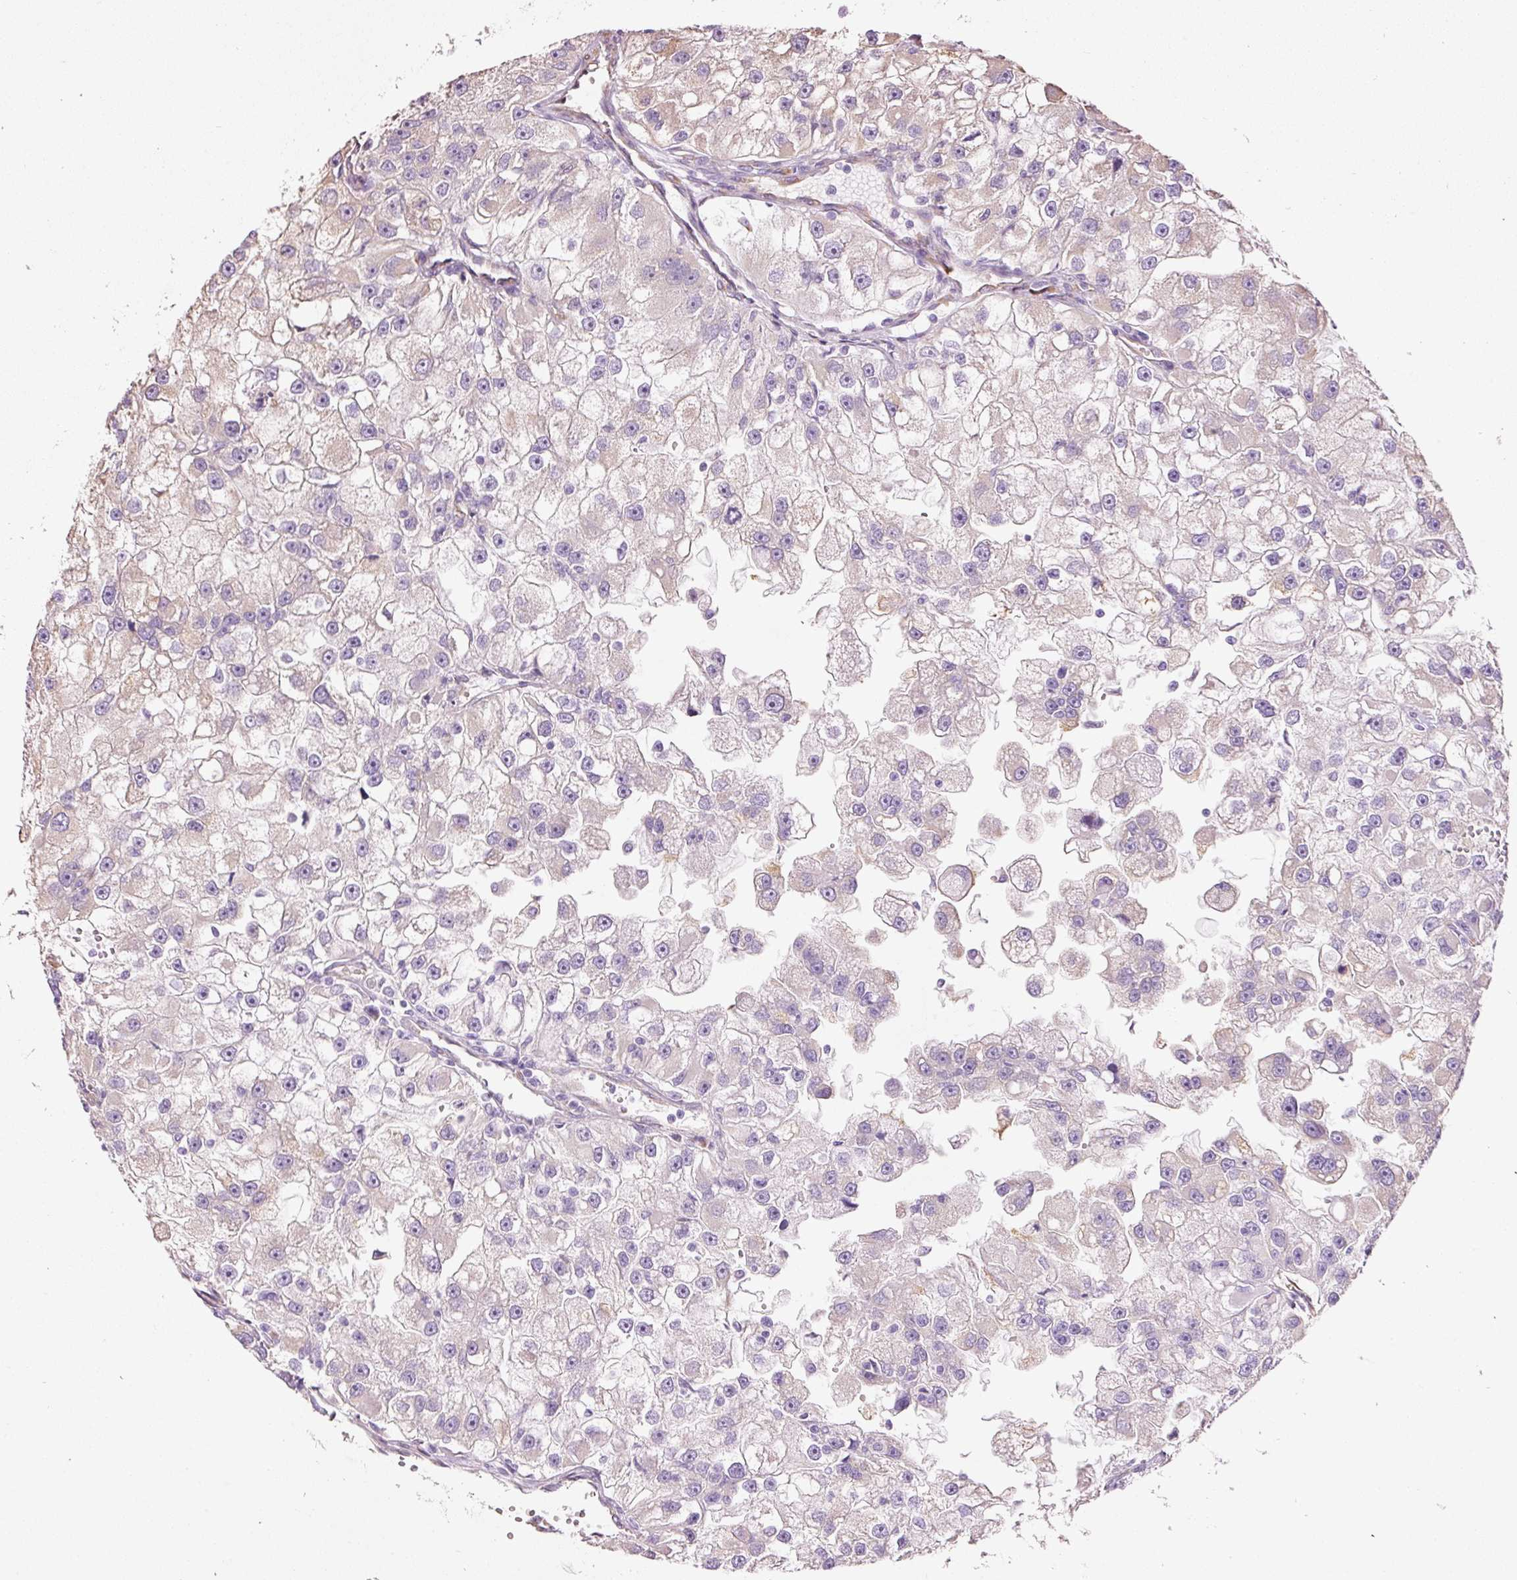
{"staining": {"intensity": "negative", "quantity": "none", "location": "none"}, "tissue": "renal cancer", "cell_type": "Tumor cells", "image_type": "cancer", "snomed": [{"axis": "morphology", "description": "Adenocarcinoma, NOS"}, {"axis": "topography", "description": "Kidney"}], "caption": "Immunohistochemistry (IHC) image of renal cancer (adenocarcinoma) stained for a protein (brown), which displays no expression in tumor cells. The staining is performed using DAB brown chromogen with nuclei counter-stained in using hematoxylin.", "gene": "GCG", "patient": {"sex": "male", "age": 63}}